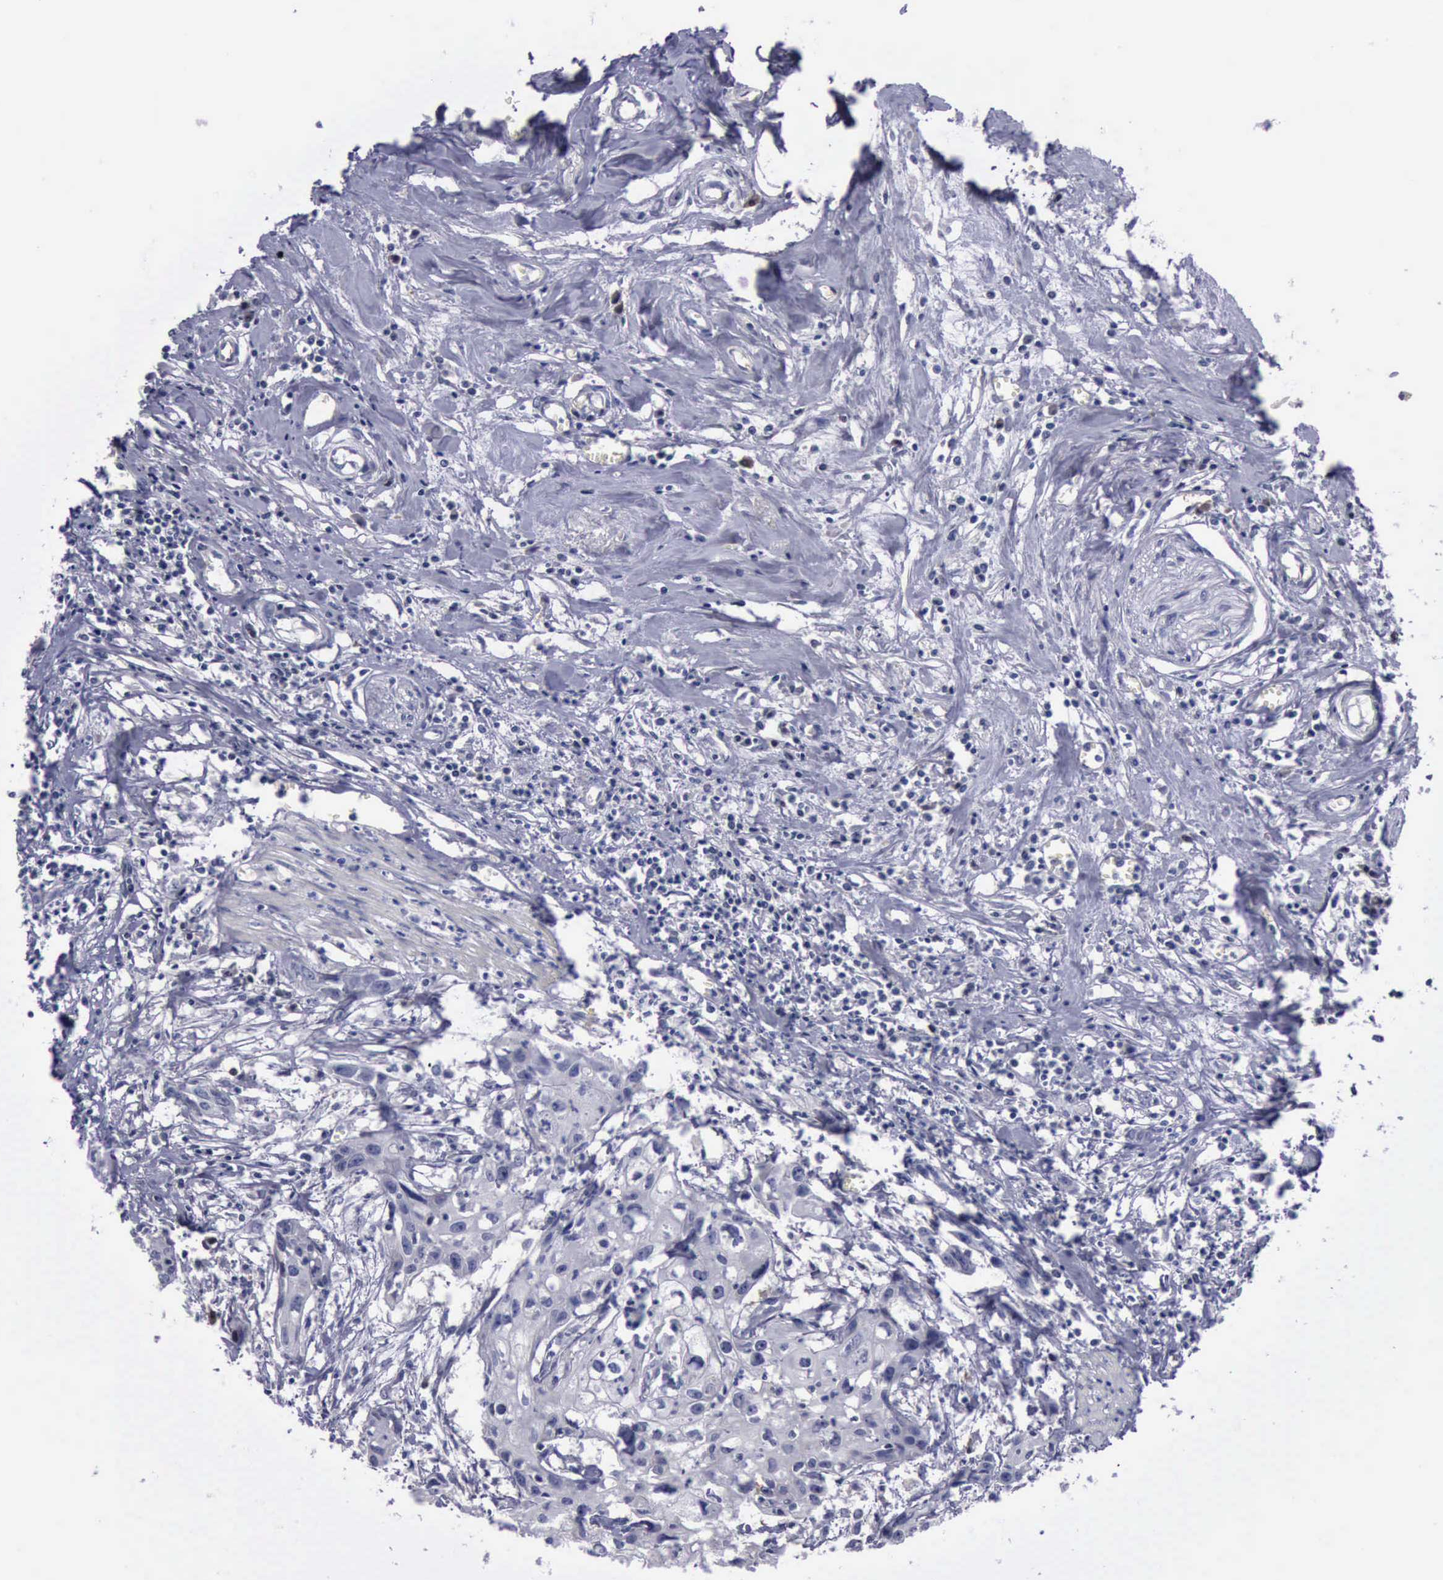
{"staining": {"intensity": "negative", "quantity": "none", "location": "none"}, "tissue": "urothelial cancer", "cell_type": "Tumor cells", "image_type": "cancer", "snomed": [{"axis": "morphology", "description": "Urothelial carcinoma, High grade"}, {"axis": "topography", "description": "Urinary bladder"}], "caption": "Immunohistochemical staining of human high-grade urothelial carcinoma demonstrates no significant expression in tumor cells. (Brightfield microscopy of DAB immunohistochemistry at high magnification).", "gene": "CEP128", "patient": {"sex": "male", "age": 54}}